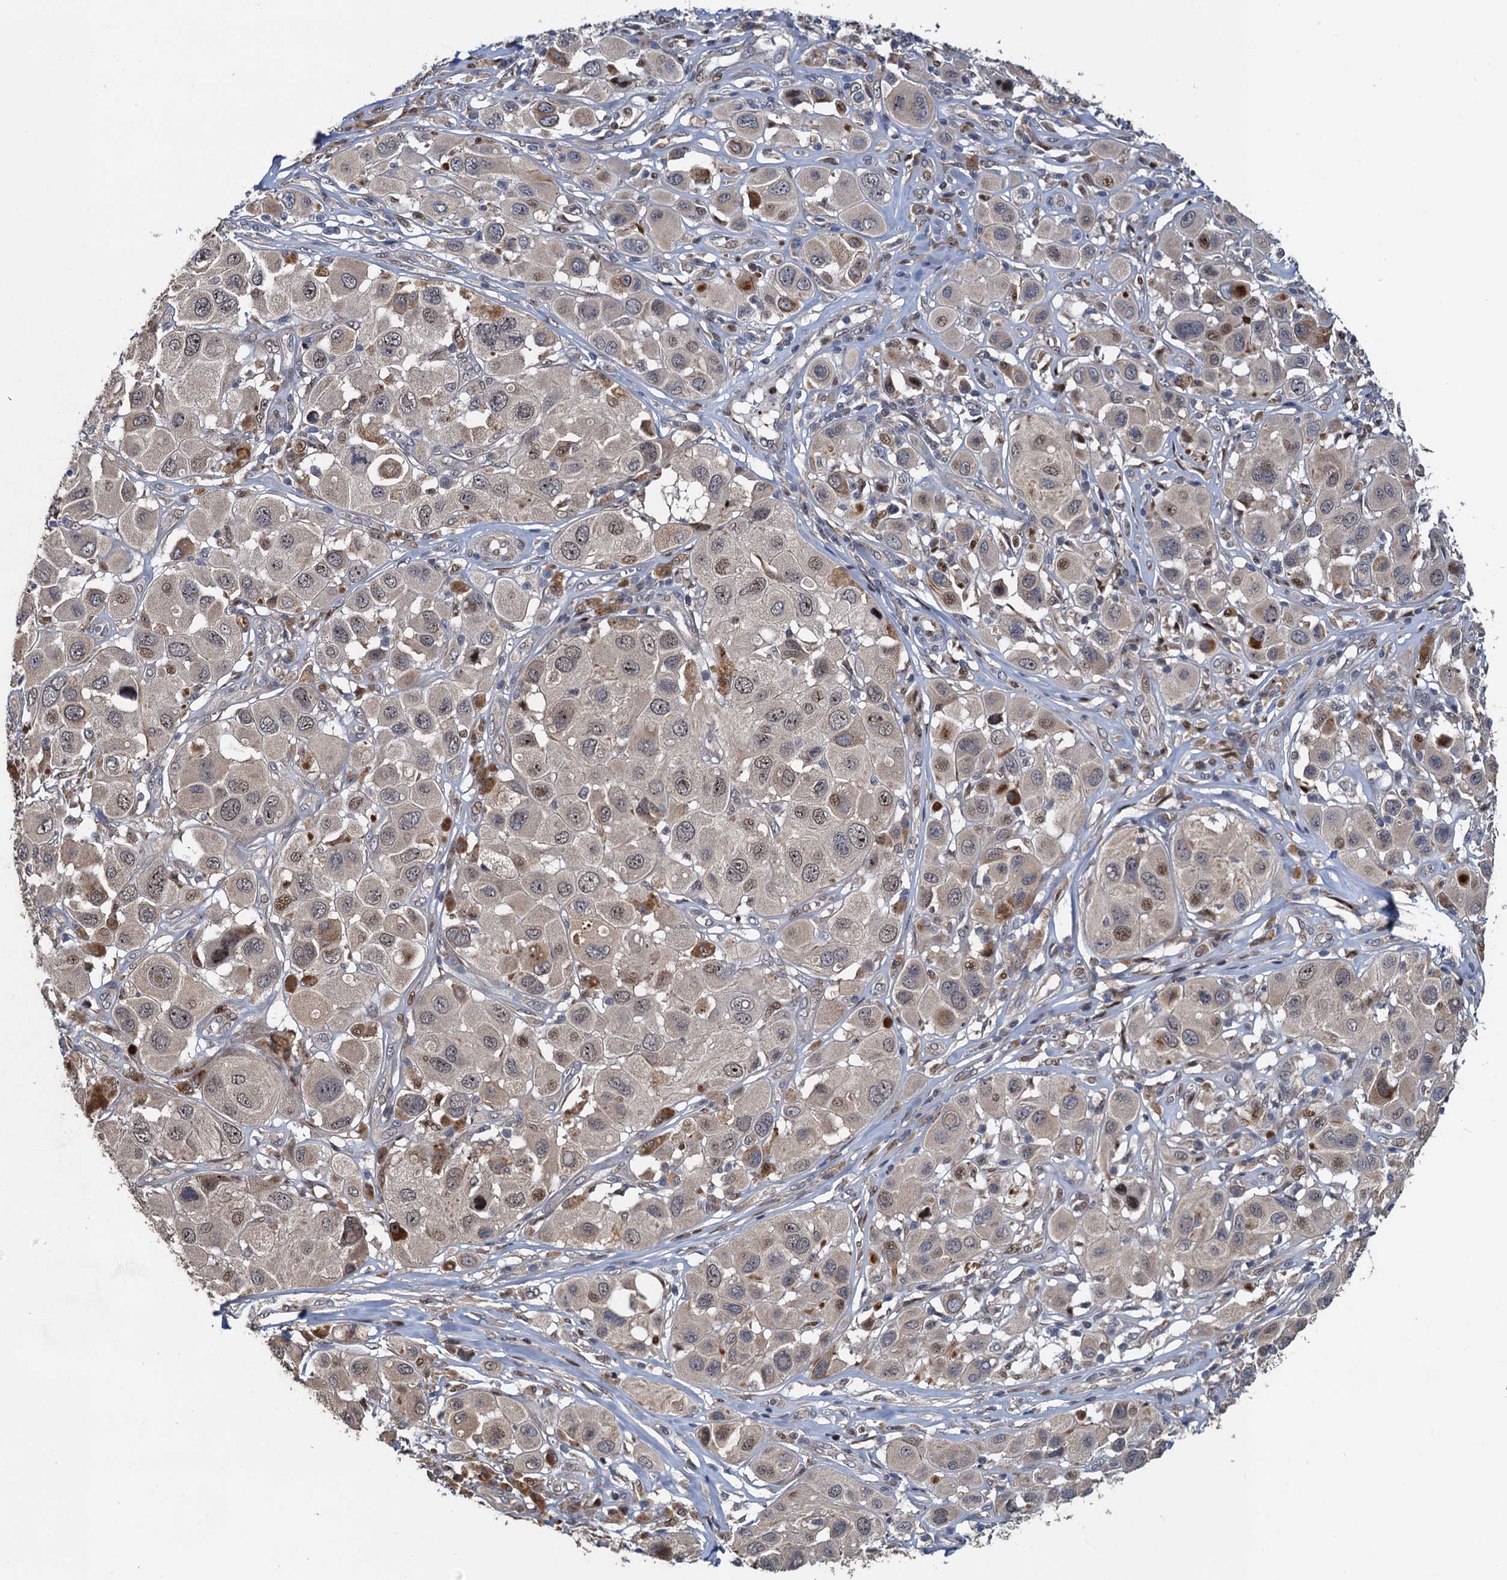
{"staining": {"intensity": "weak", "quantity": "<25%", "location": "nuclear"}, "tissue": "melanoma", "cell_type": "Tumor cells", "image_type": "cancer", "snomed": [{"axis": "morphology", "description": "Malignant melanoma, Metastatic site"}, {"axis": "topography", "description": "Skin"}], "caption": "Human melanoma stained for a protein using immunohistochemistry (IHC) shows no positivity in tumor cells.", "gene": "ATOSA", "patient": {"sex": "male", "age": 41}}